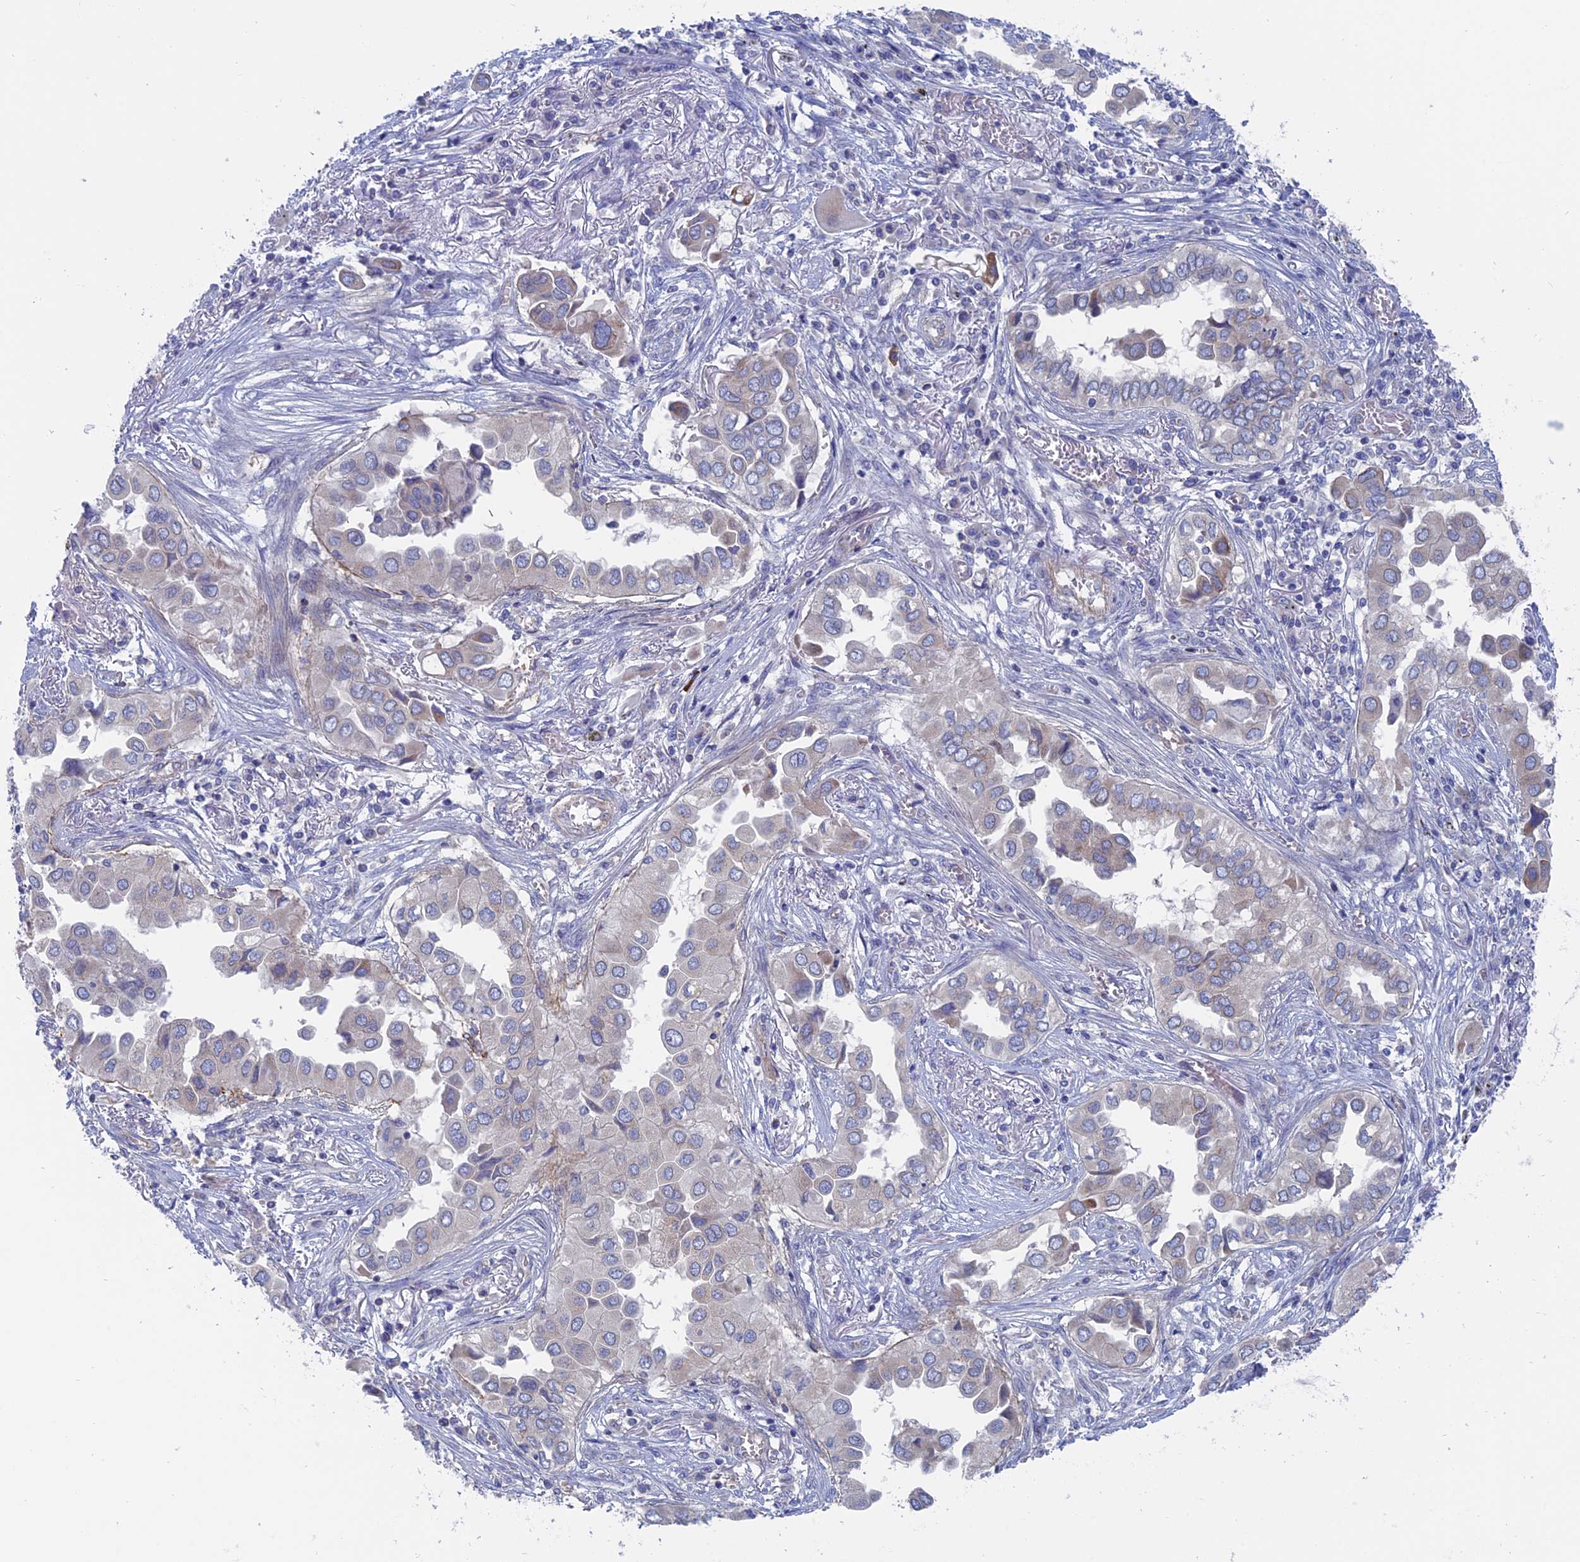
{"staining": {"intensity": "weak", "quantity": "<25%", "location": "cytoplasmic/membranous"}, "tissue": "lung cancer", "cell_type": "Tumor cells", "image_type": "cancer", "snomed": [{"axis": "morphology", "description": "Adenocarcinoma, NOS"}, {"axis": "topography", "description": "Lung"}], "caption": "DAB (3,3'-diaminobenzidine) immunohistochemical staining of lung adenocarcinoma shows no significant positivity in tumor cells.", "gene": "TBC1D30", "patient": {"sex": "female", "age": 76}}